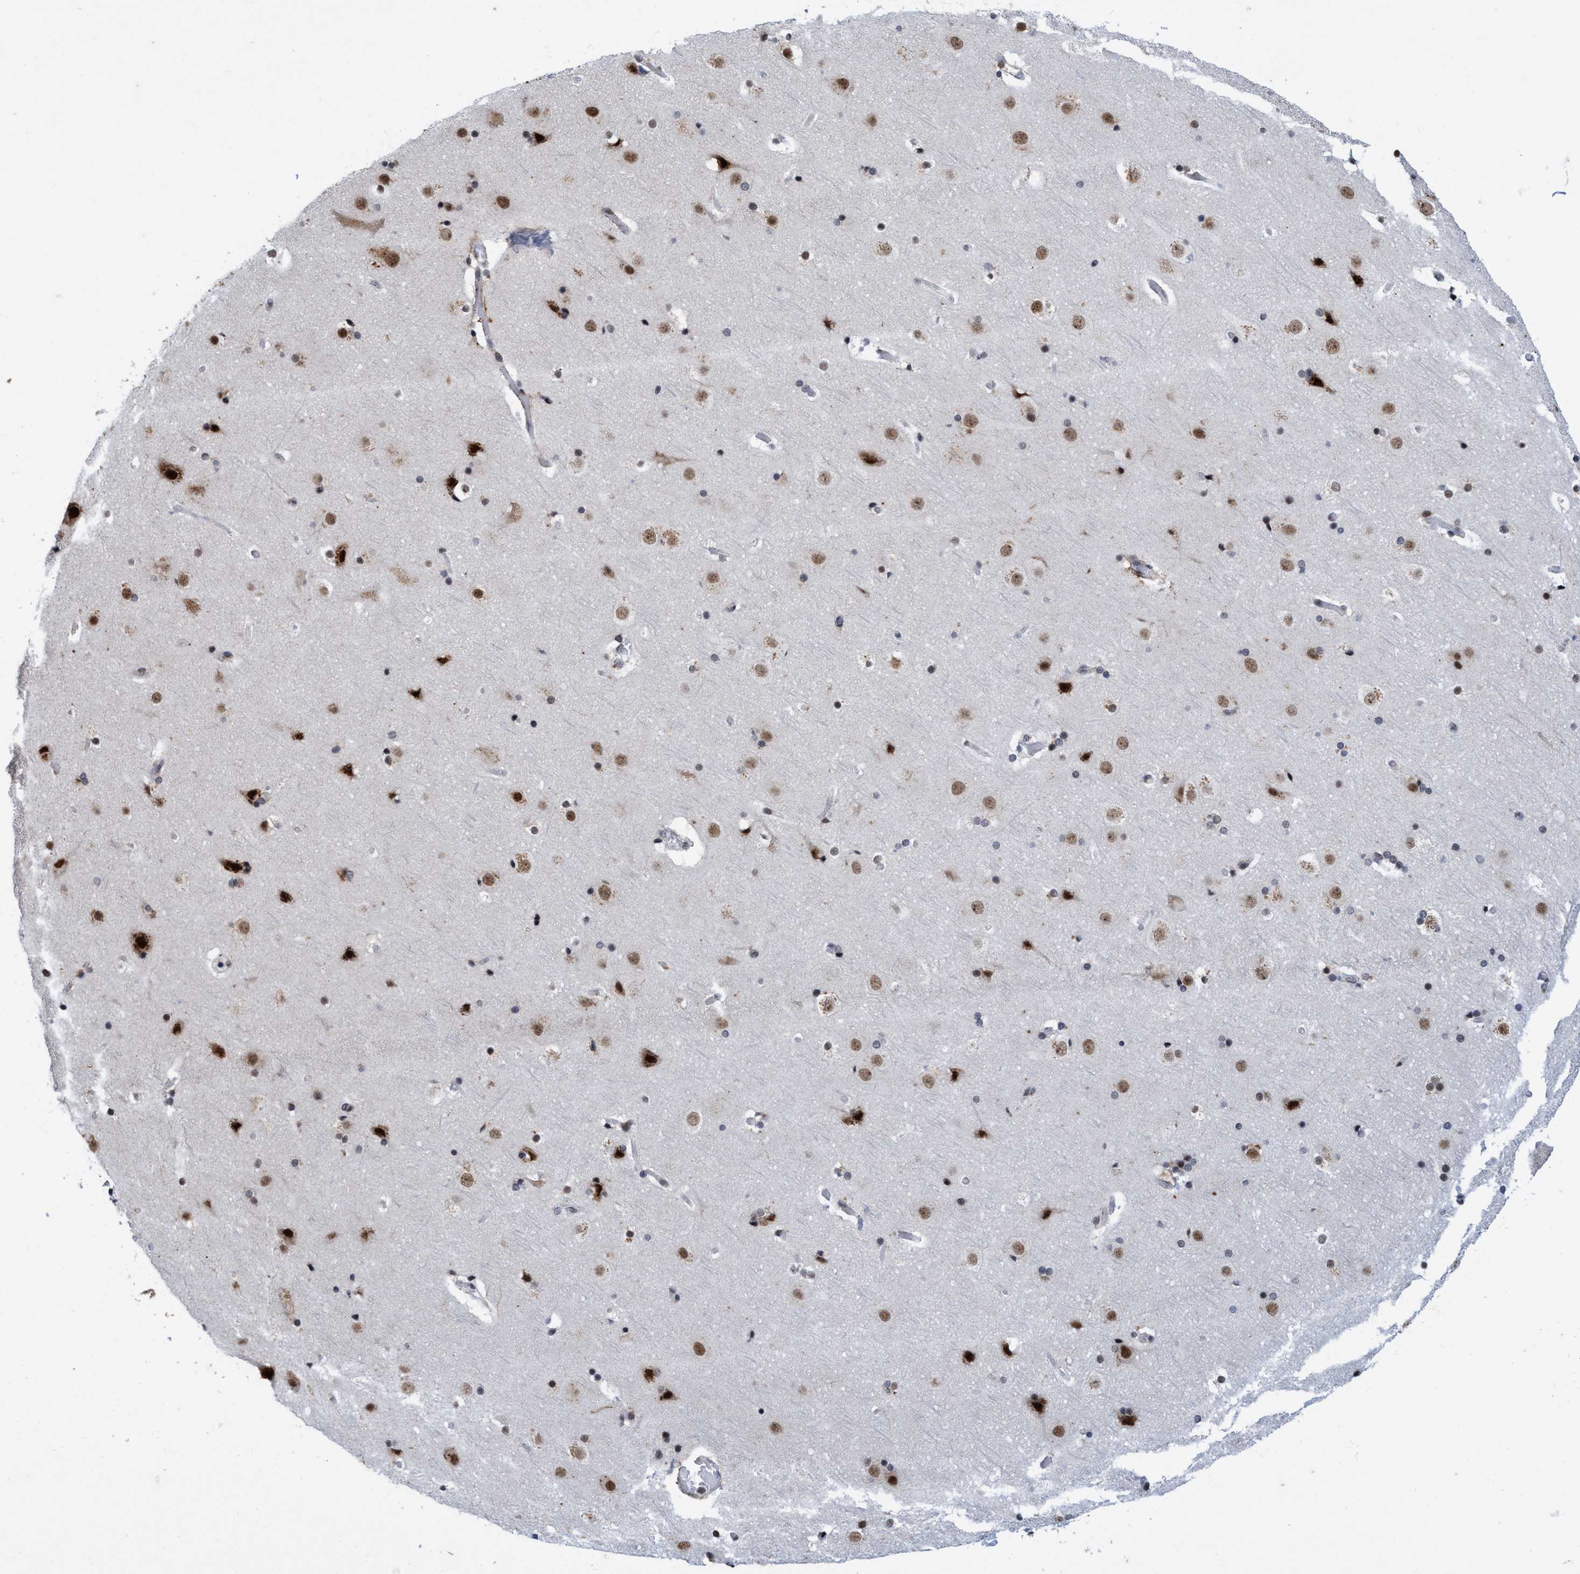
{"staining": {"intensity": "moderate", "quantity": "25%-75%", "location": "nuclear"}, "tissue": "cerebral cortex", "cell_type": "Endothelial cells", "image_type": "normal", "snomed": [{"axis": "morphology", "description": "Normal tissue, NOS"}, {"axis": "topography", "description": "Cerebral cortex"}], "caption": "Cerebral cortex stained with a brown dye reveals moderate nuclear positive positivity in about 25%-75% of endothelial cells.", "gene": "GLT6D1", "patient": {"sex": "male", "age": 57}}